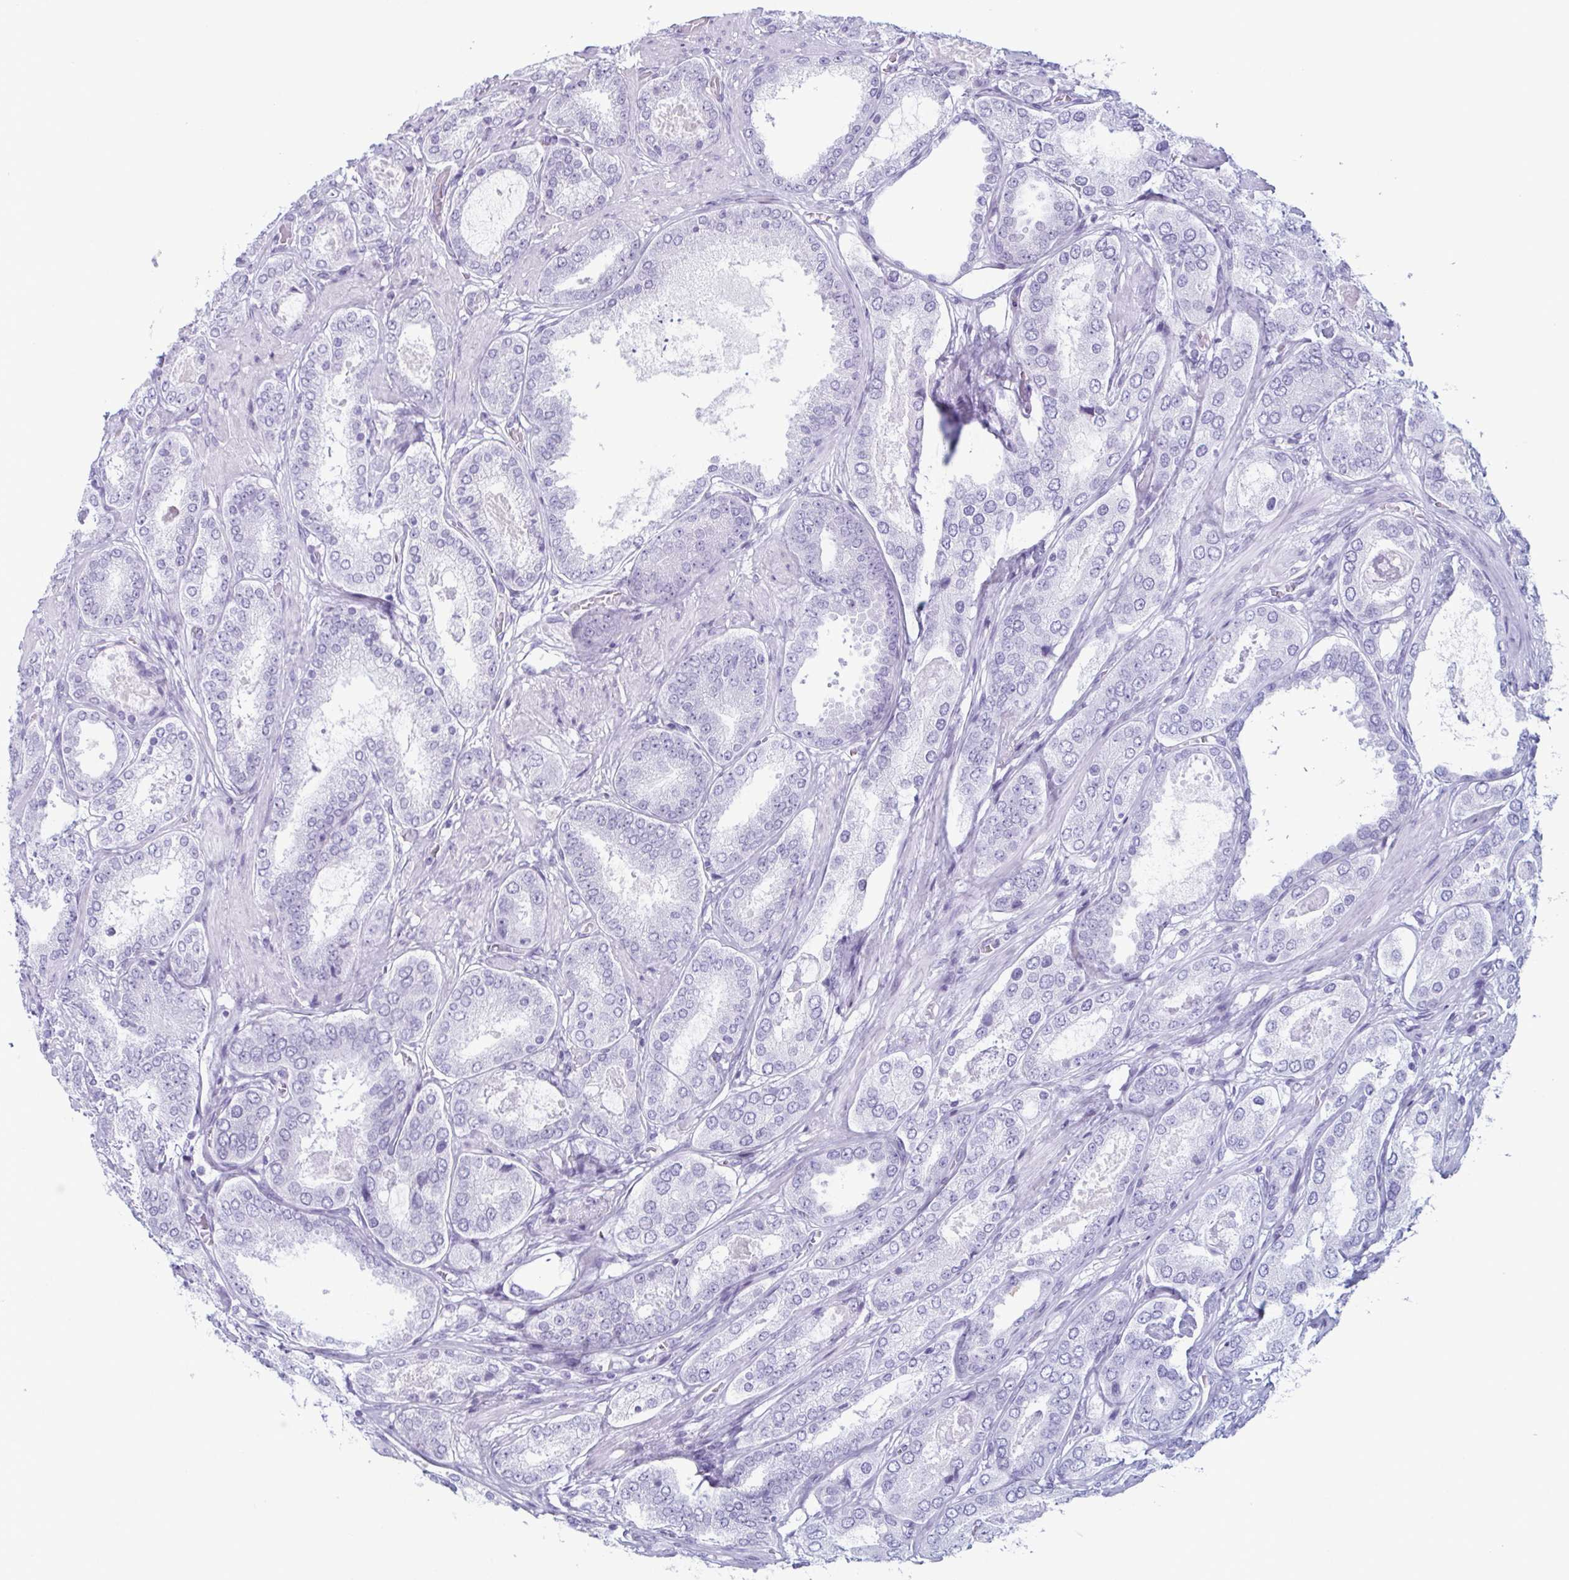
{"staining": {"intensity": "weak", "quantity": "25%-75%", "location": "cytoplasmic/membranous"}, "tissue": "prostate cancer", "cell_type": "Tumor cells", "image_type": "cancer", "snomed": [{"axis": "morphology", "description": "Adenocarcinoma, High grade"}, {"axis": "topography", "description": "Prostate"}], "caption": "Weak cytoplasmic/membranous staining for a protein is appreciated in about 25%-75% of tumor cells of prostate cancer (high-grade adenocarcinoma) using immunohistochemistry (IHC).", "gene": "ENKUR", "patient": {"sex": "male", "age": 63}}